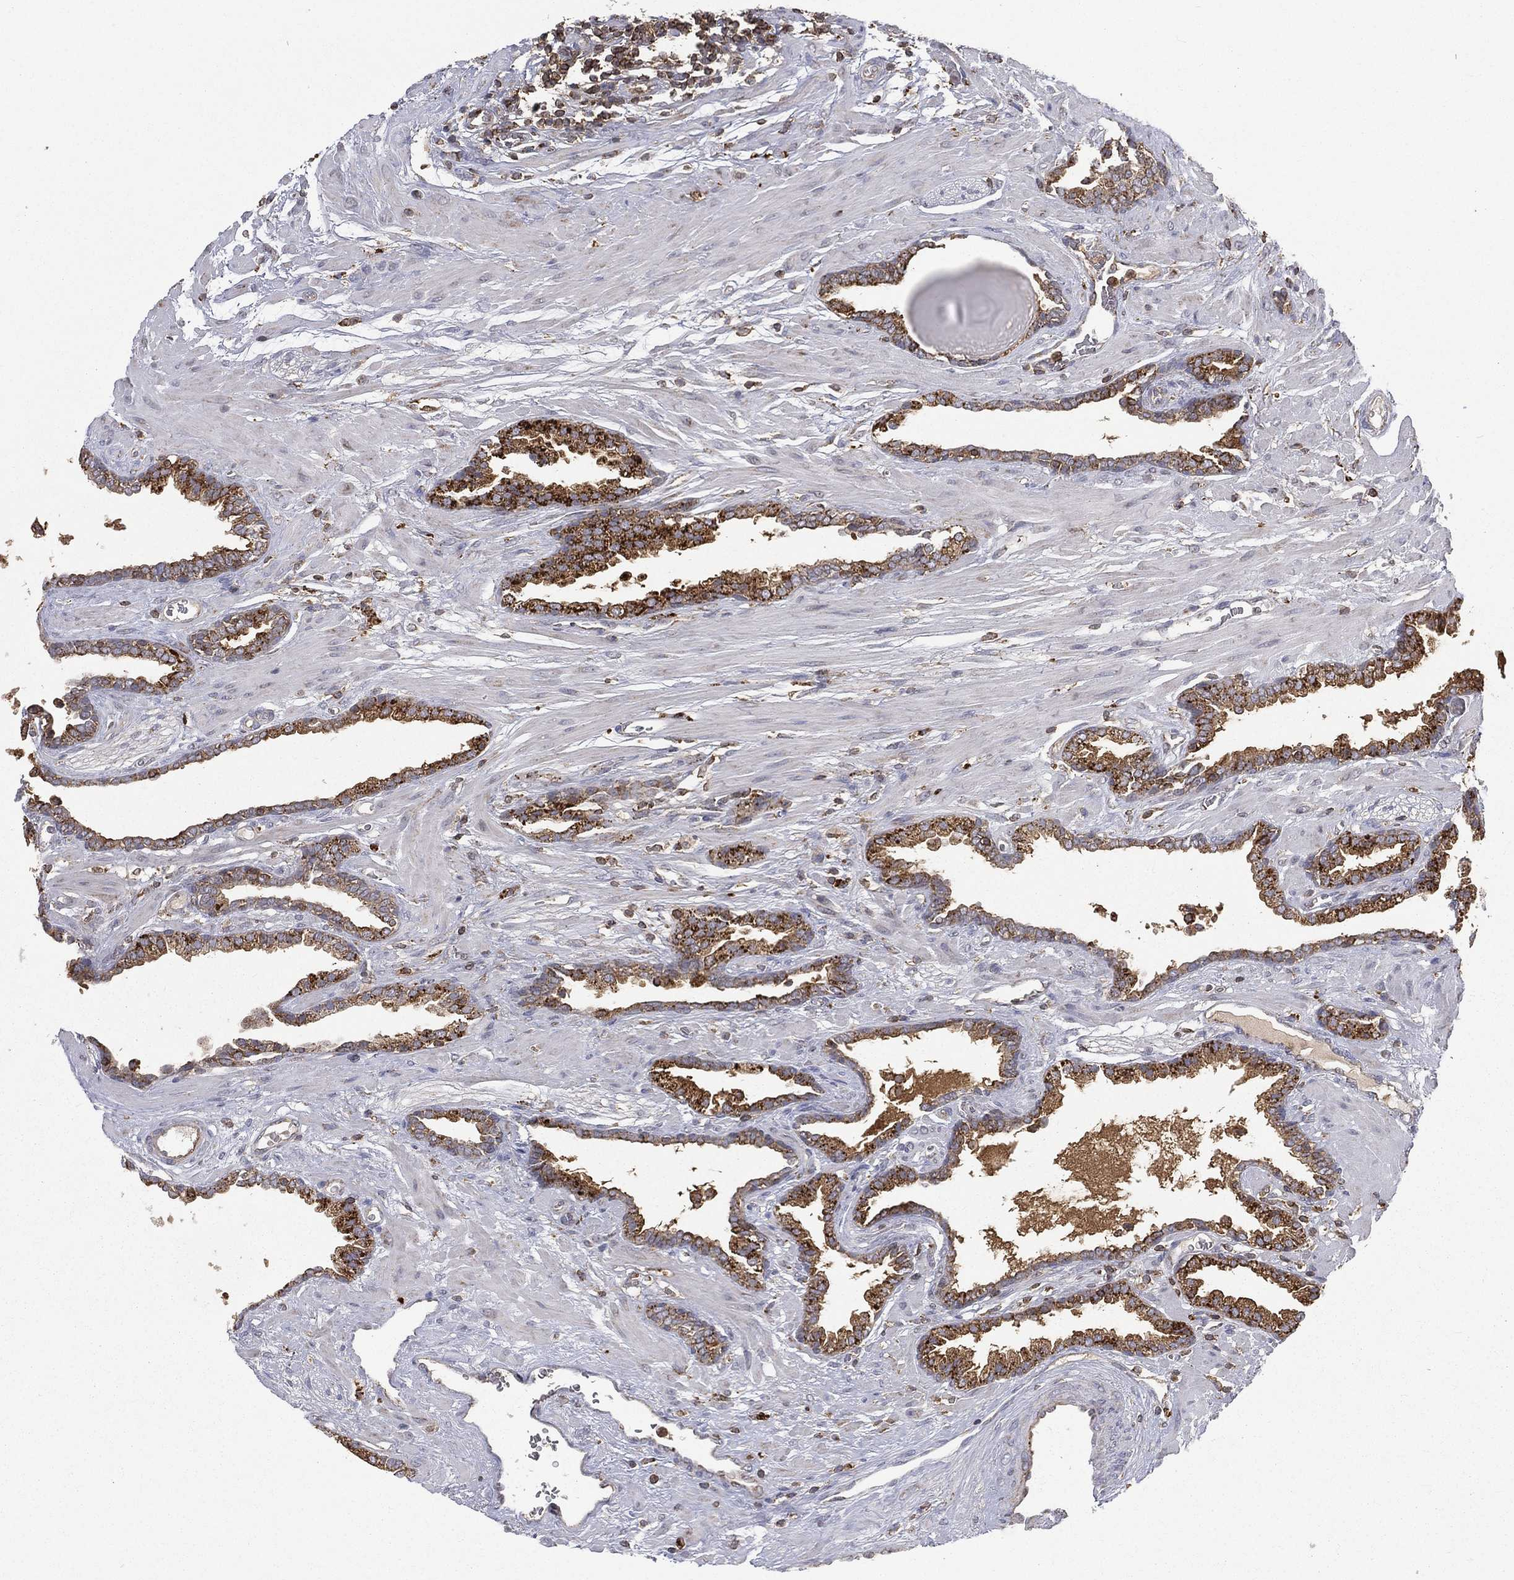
{"staining": {"intensity": "strong", "quantity": "25%-75%", "location": "cytoplasmic/membranous"}, "tissue": "prostate cancer", "cell_type": "Tumor cells", "image_type": "cancer", "snomed": [{"axis": "morphology", "description": "Adenocarcinoma, Low grade"}, {"axis": "topography", "description": "Prostate"}], "caption": "Immunohistochemistry (IHC) (DAB (3,3'-diaminobenzidine)) staining of prostate cancer demonstrates strong cytoplasmic/membranous protein positivity in about 25%-75% of tumor cells.", "gene": "RIN3", "patient": {"sex": "male", "age": 69}}